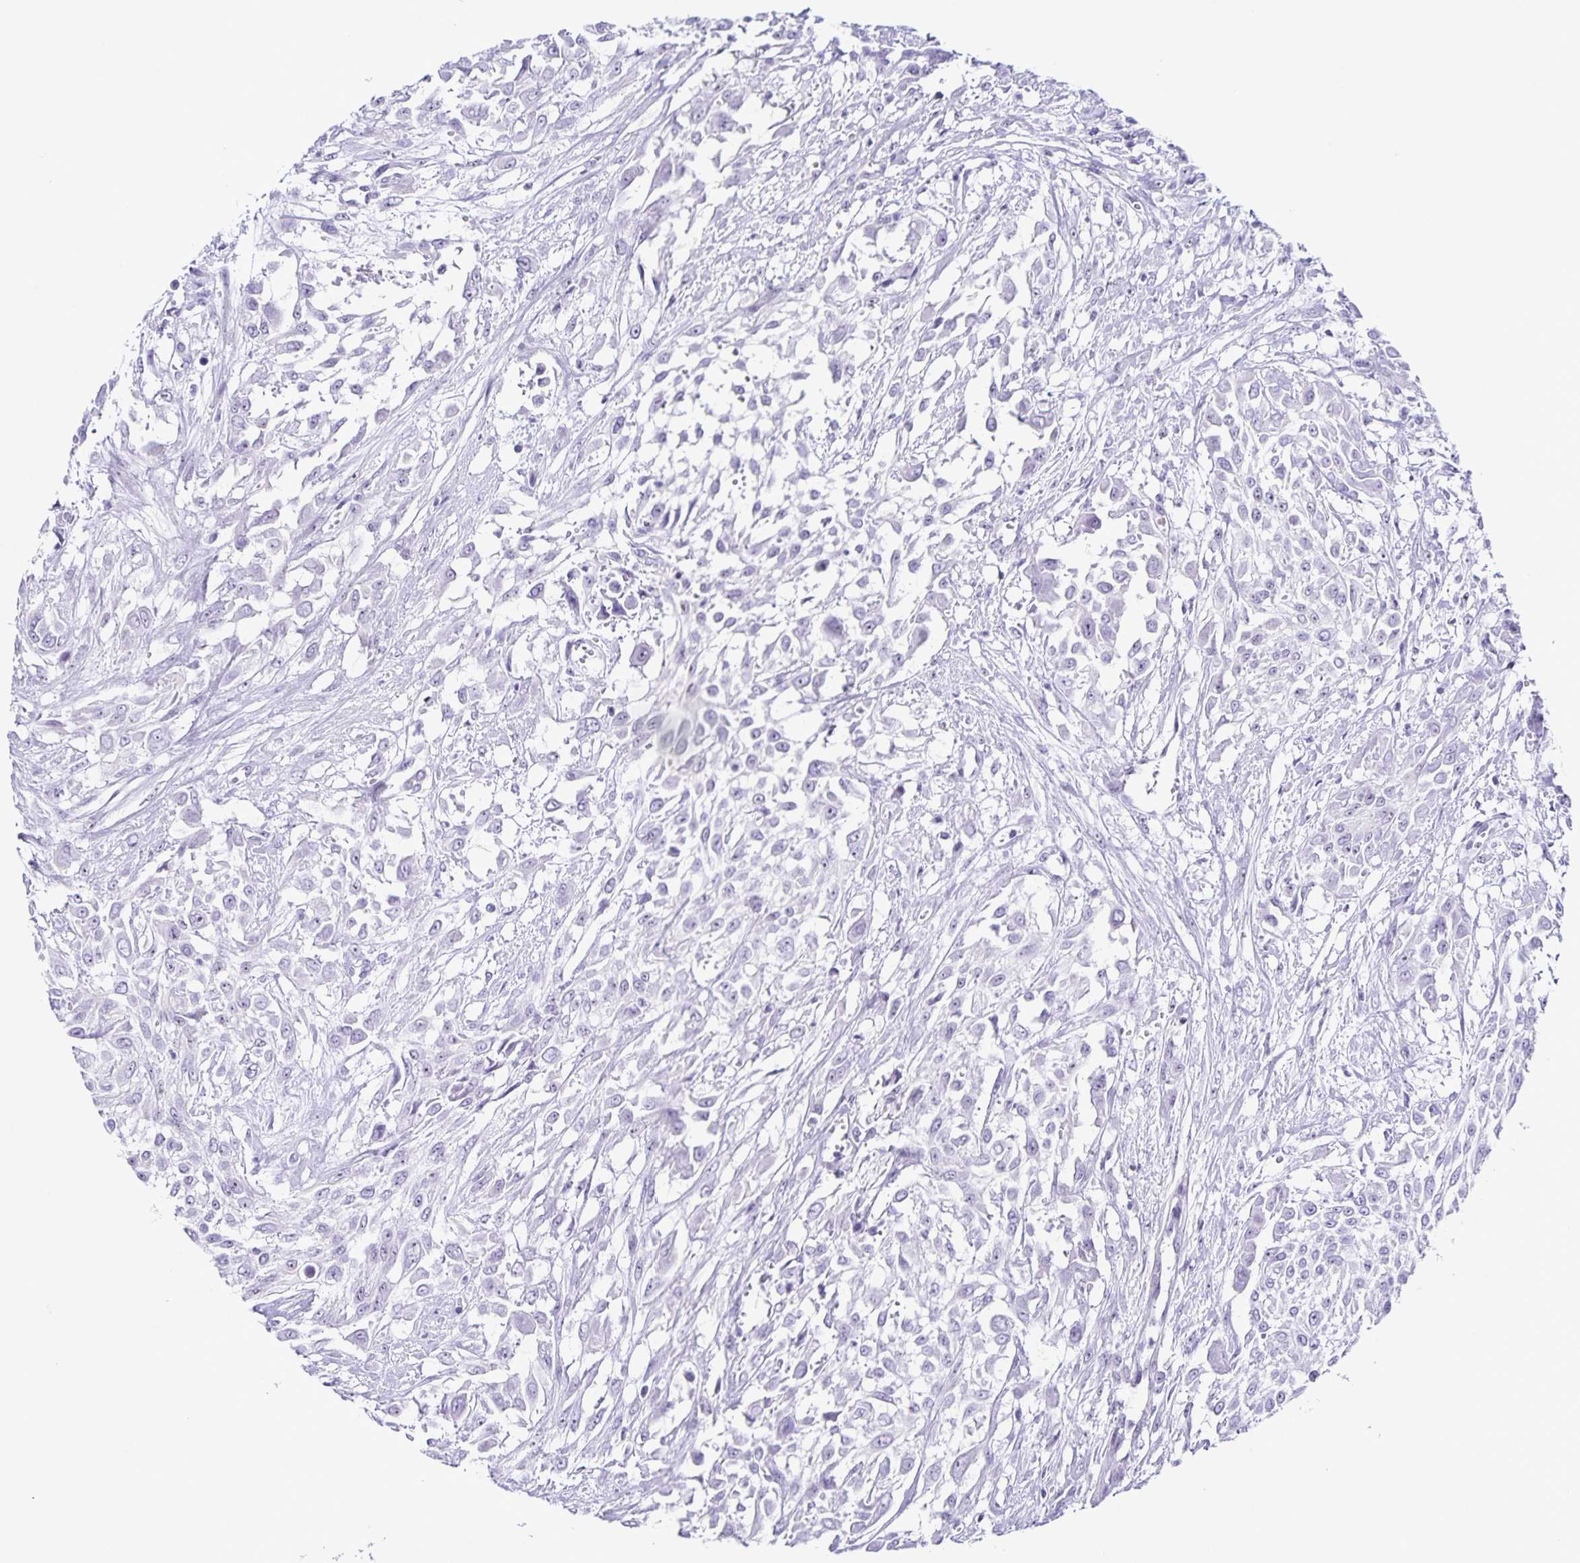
{"staining": {"intensity": "negative", "quantity": "none", "location": "none"}, "tissue": "urothelial cancer", "cell_type": "Tumor cells", "image_type": "cancer", "snomed": [{"axis": "morphology", "description": "Urothelial carcinoma, High grade"}, {"axis": "topography", "description": "Urinary bladder"}], "caption": "Tumor cells are negative for protein expression in human urothelial carcinoma (high-grade).", "gene": "FAM170A", "patient": {"sex": "male", "age": 57}}